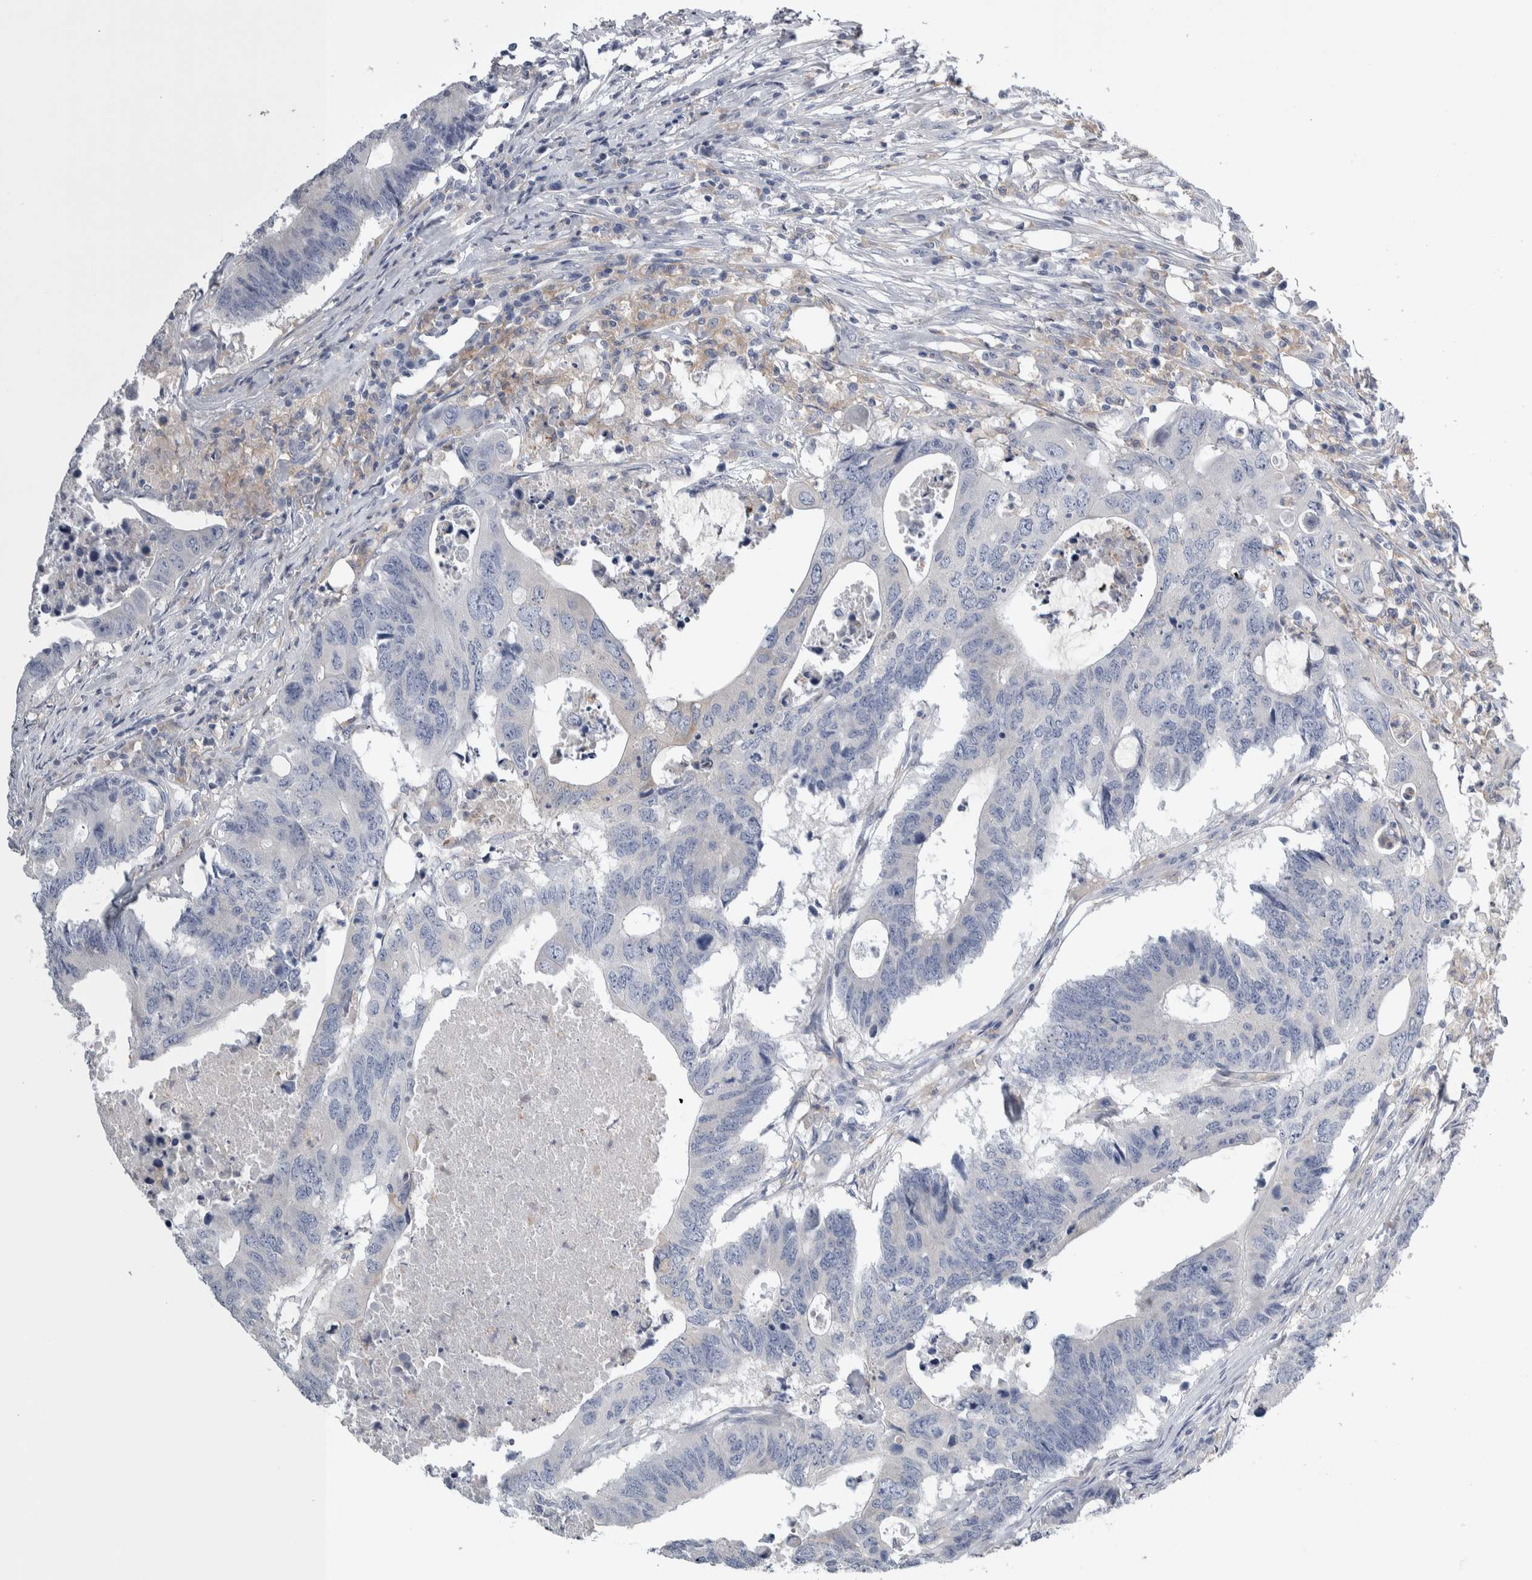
{"staining": {"intensity": "negative", "quantity": "none", "location": "none"}, "tissue": "colorectal cancer", "cell_type": "Tumor cells", "image_type": "cancer", "snomed": [{"axis": "morphology", "description": "Adenocarcinoma, NOS"}, {"axis": "topography", "description": "Colon"}], "caption": "A high-resolution photomicrograph shows immunohistochemistry staining of adenocarcinoma (colorectal), which displays no significant staining in tumor cells.", "gene": "SKAP2", "patient": {"sex": "male", "age": 71}}